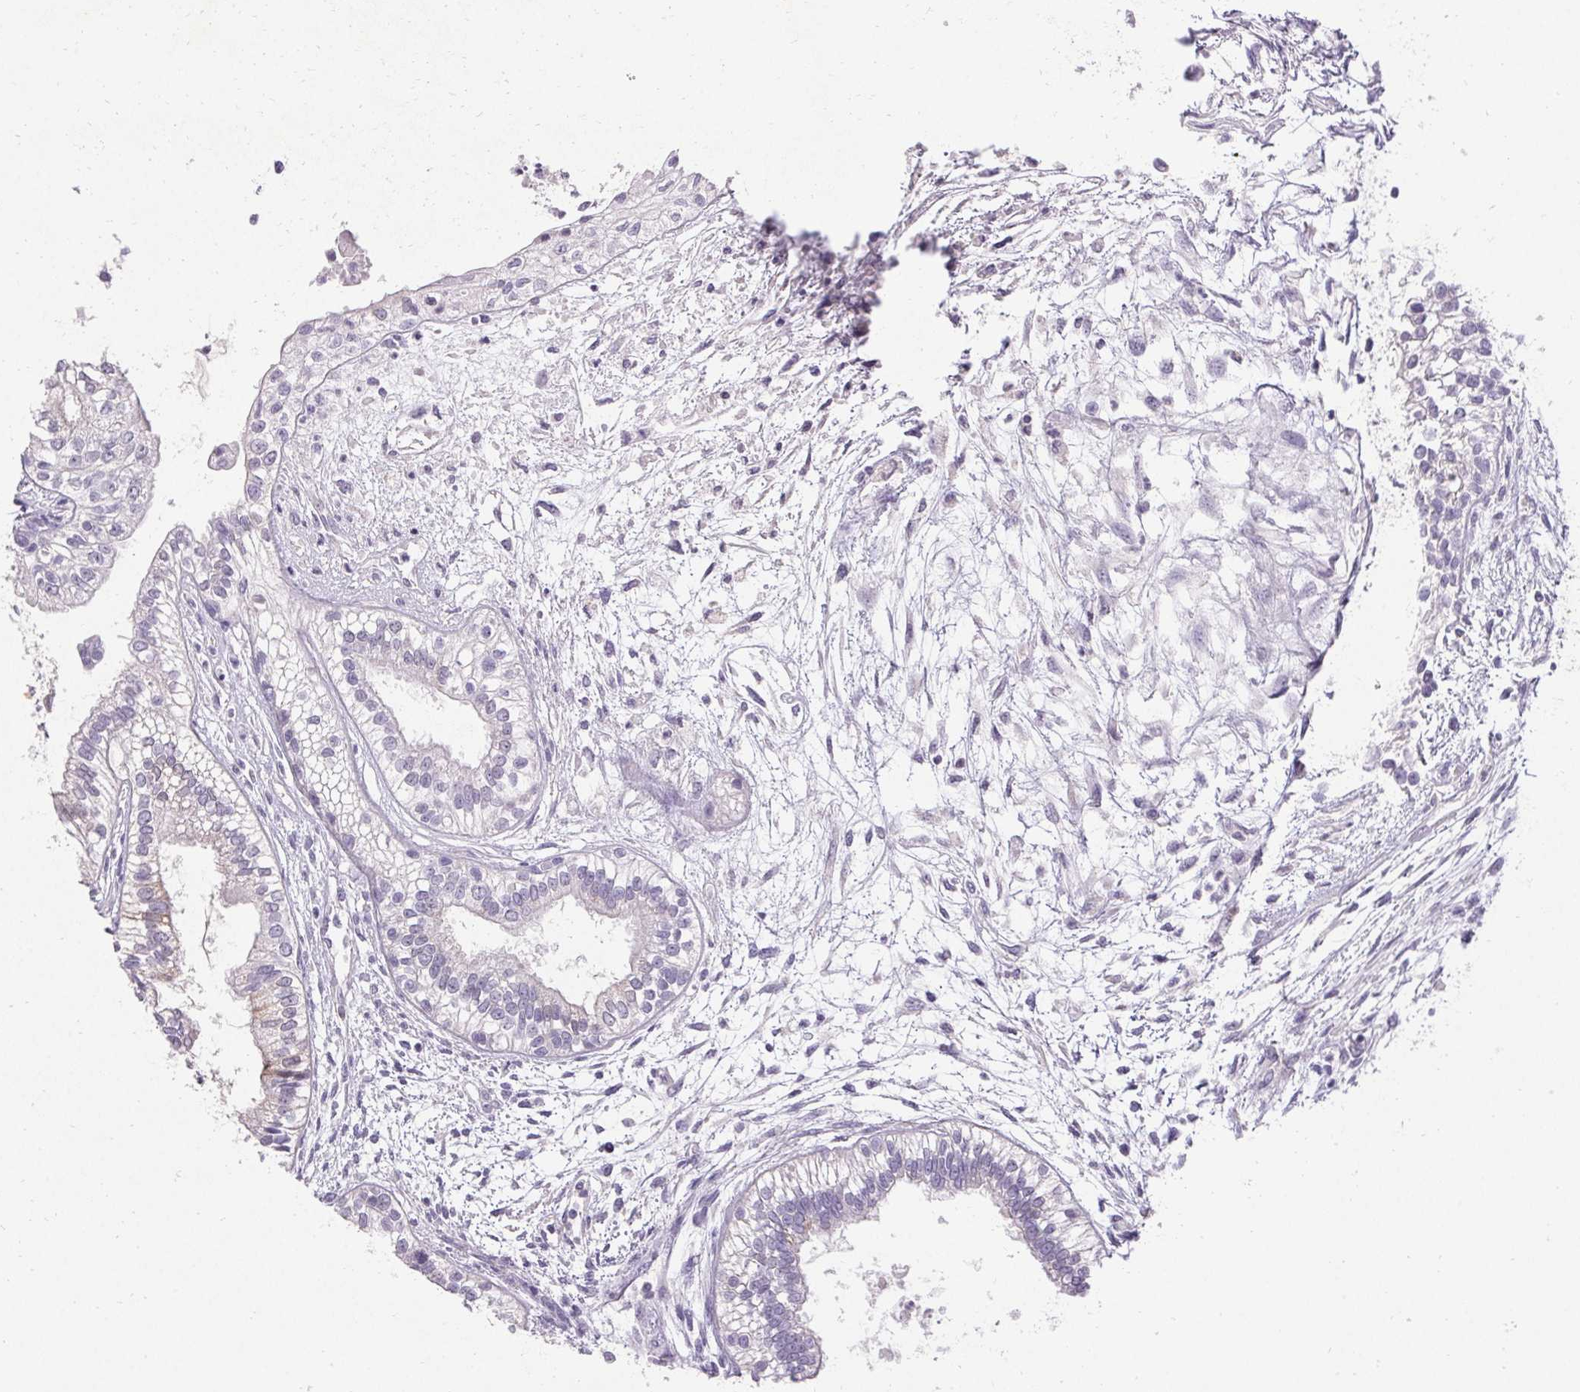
{"staining": {"intensity": "negative", "quantity": "none", "location": "none"}, "tissue": "testis cancer", "cell_type": "Tumor cells", "image_type": "cancer", "snomed": [{"axis": "morphology", "description": "Carcinoma, Embryonal, NOS"}, {"axis": "topography", "description": "Testis"}], "caption": "Histopathology image shows no protein positivity in tumor cells of testis embryonal carcinoma tissue.", "gene": "HSD17B3", "patient": {"sex": "male", "age": 37}}